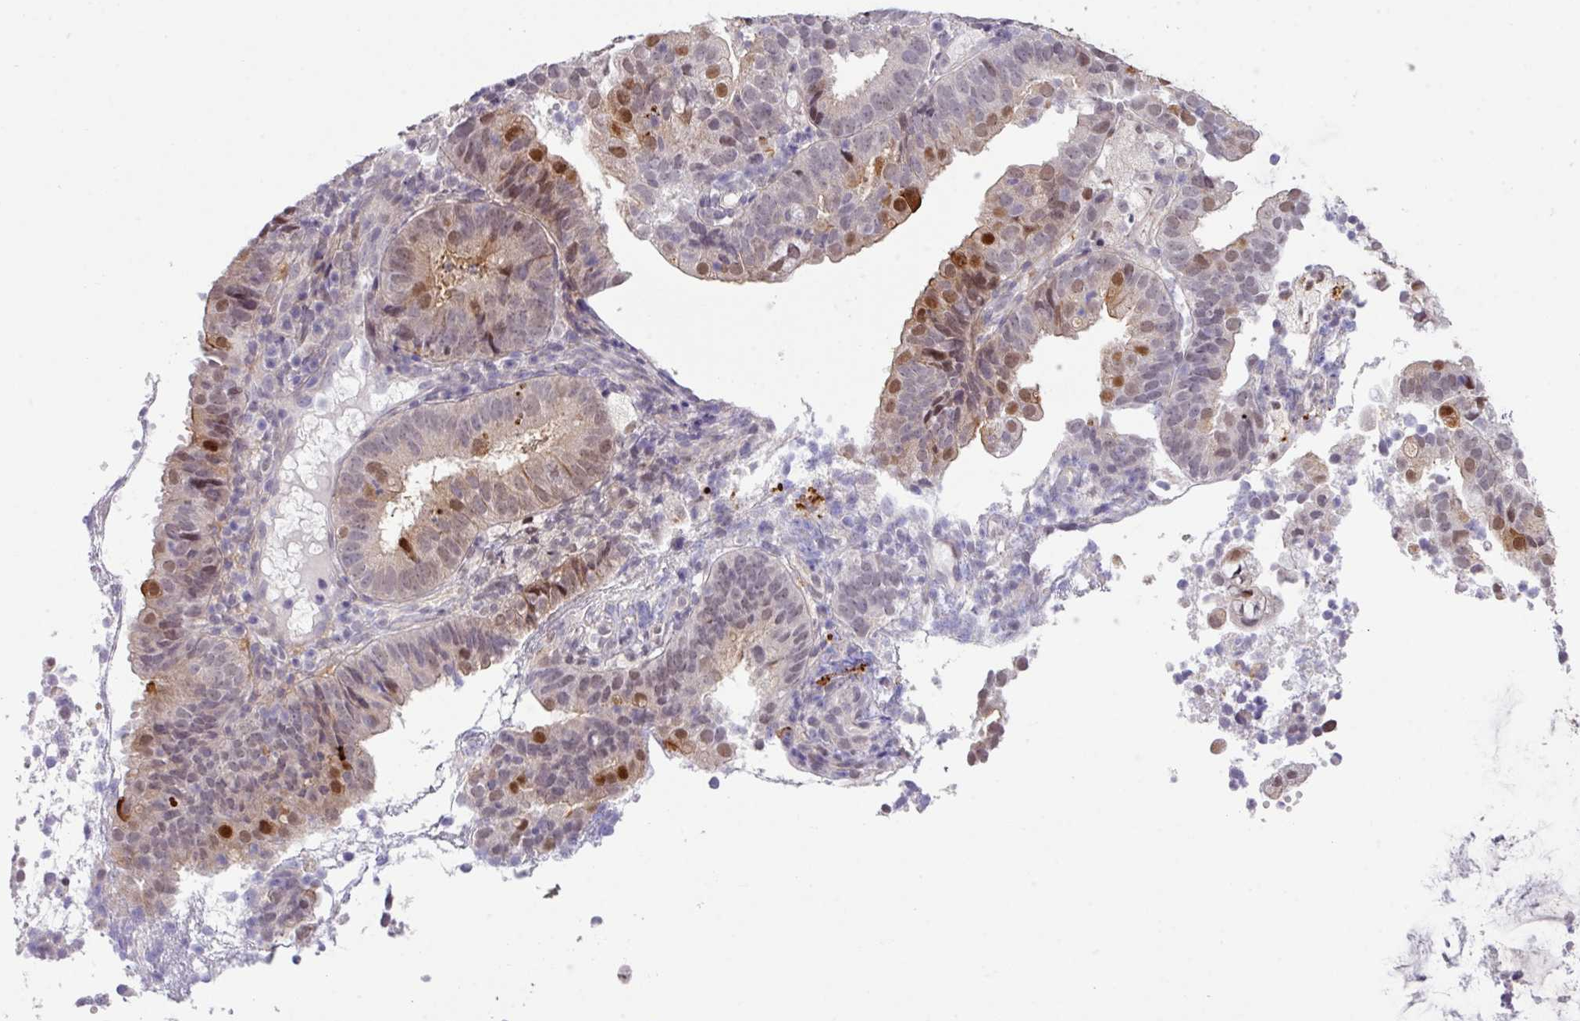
{"staining": {"intensity": "strong", "quantity": "25%-75%", "location": "cytoplasmic/membranous,nuclear"}, "tissue": "endometrial cancer", "cell_type": "Tumor cells", "image_type": "cancer", "snomed": [{"axis": "morphology", "description": "Adenocarcinoma, NOS"}, {"axis": "topography", "description": "Endometrium"}], "caption": "A high amount of strong cytoplasmic/membranous and nuclear staining is identified in about 25%-75% of tumor cells in endometrial cancer (adenocarcinoma) tissue. The staining is performed using DAB brown chromogen to label protein expression. The nuclei are counter-stained blue using hematoxylin.", "gene": "ANKRD13B", "patient": {"sex": "female", "age": 80}}